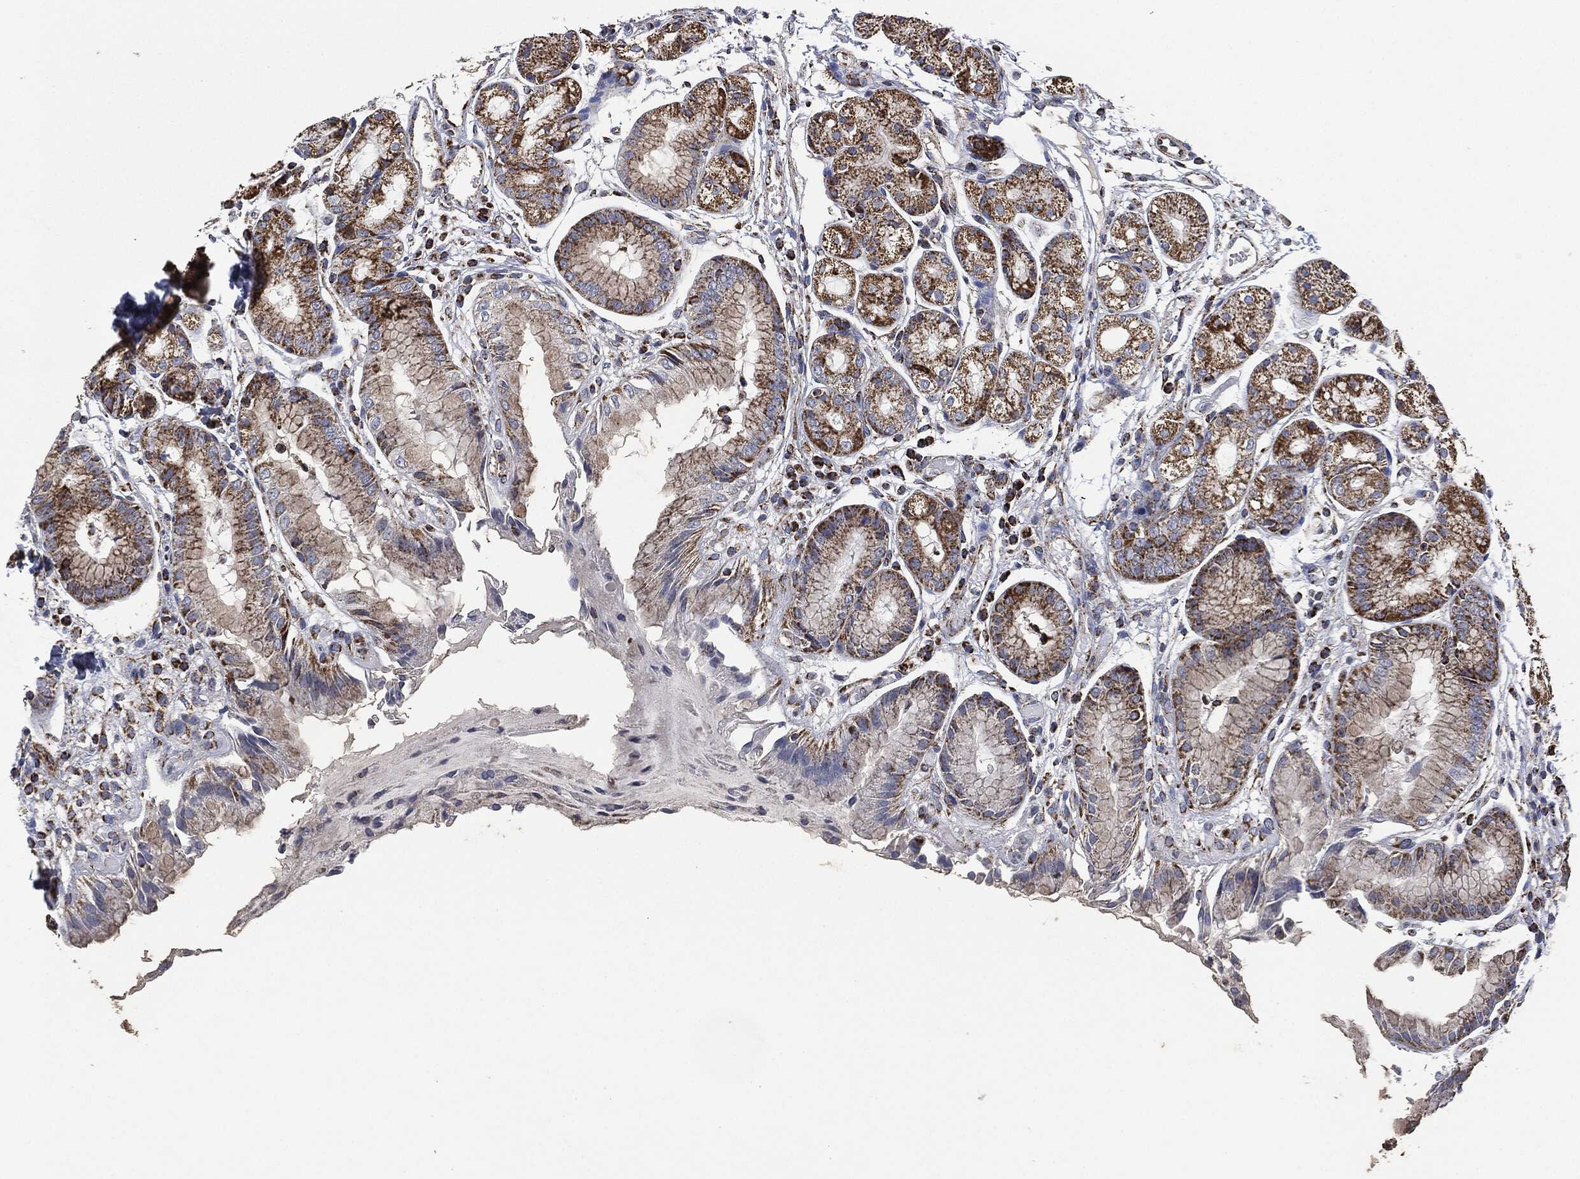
{"staining": {"intensity": "strong", "quantity": ">75%", "location": "cytoplasmic/membranous"}, "tissue": "stomach", "cell_type": "Glandular cells", "image_type": "normal", "snomed": [{"axis": "morphology", "description": "Normal tissue, NOS"}, {"axis": "topography", "description": "Stomach, upper"}], "caption": "High-power microscopy captured an immunohistochemistry (IHC) histopathology image of normal stomach, revealing strong cytoplasmic/membranous positivity in approximately >75% of glandular cells. (DAB = brown stain, brightfield microscopy at high magnification).", "gene": "RYK", "patient": {"sex": "male", "age": 72}}